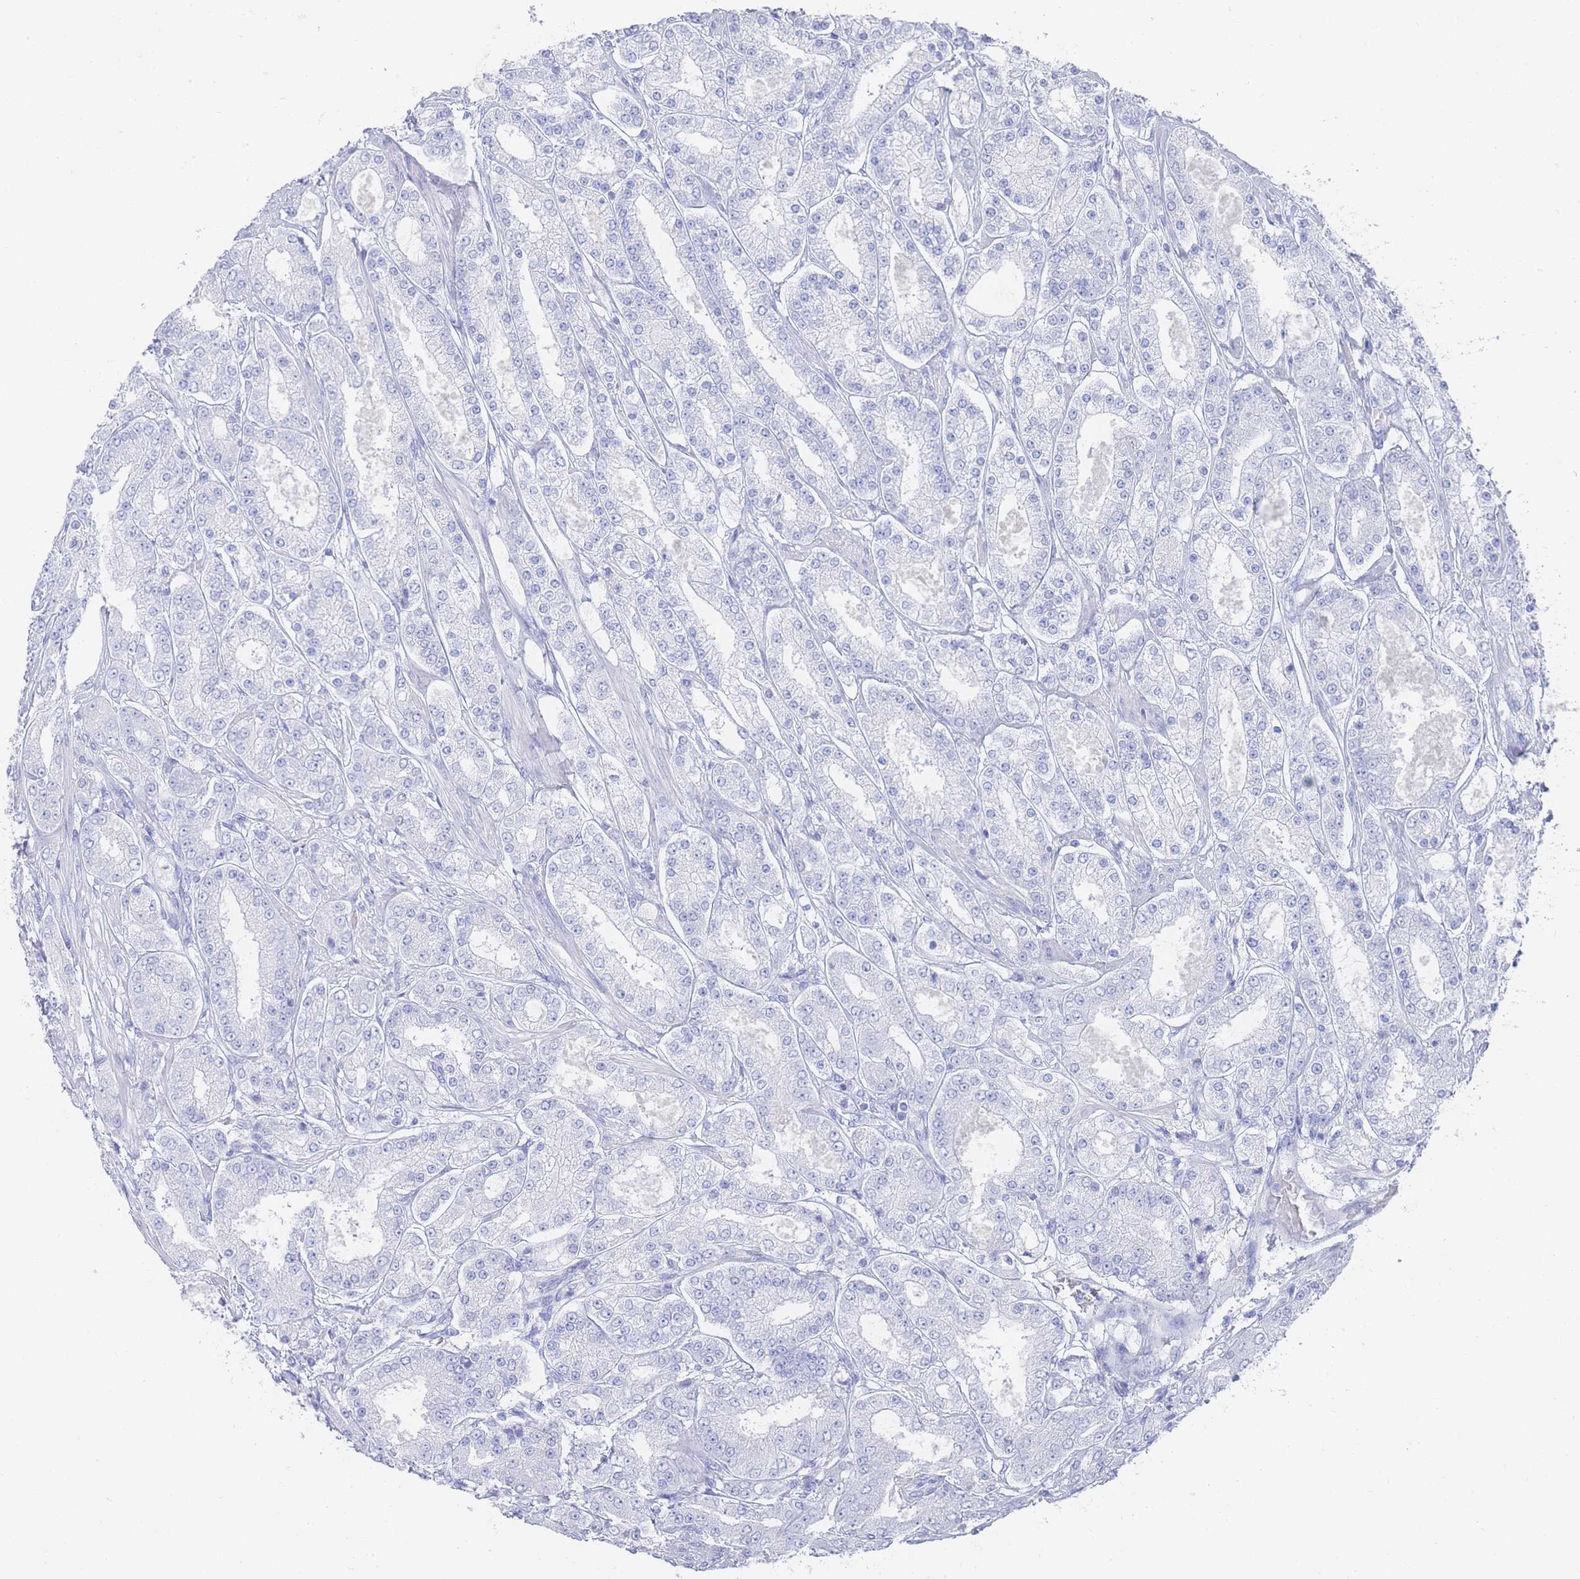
{"staining": {"intensity": "negative", "quantity": "none", "location": "none"}, "tissue": "prostate cancer", "cell_type": "Tumor cells", "image_type": "cancer", "snomed": [{"axis": "morphology", "description": "Adenocarcinoma, High grade"}, {"axis": "topography", "description": "Prostate"}], "caption": "High power microscopy photomicrograph of an immunohistochemistry micrograph of prostate adenocarcinoma (high-grade), revealing no significant staining in tumor cells.", "gene": "LRRC37A", "patient": {"sex": "male", "age": 68}}